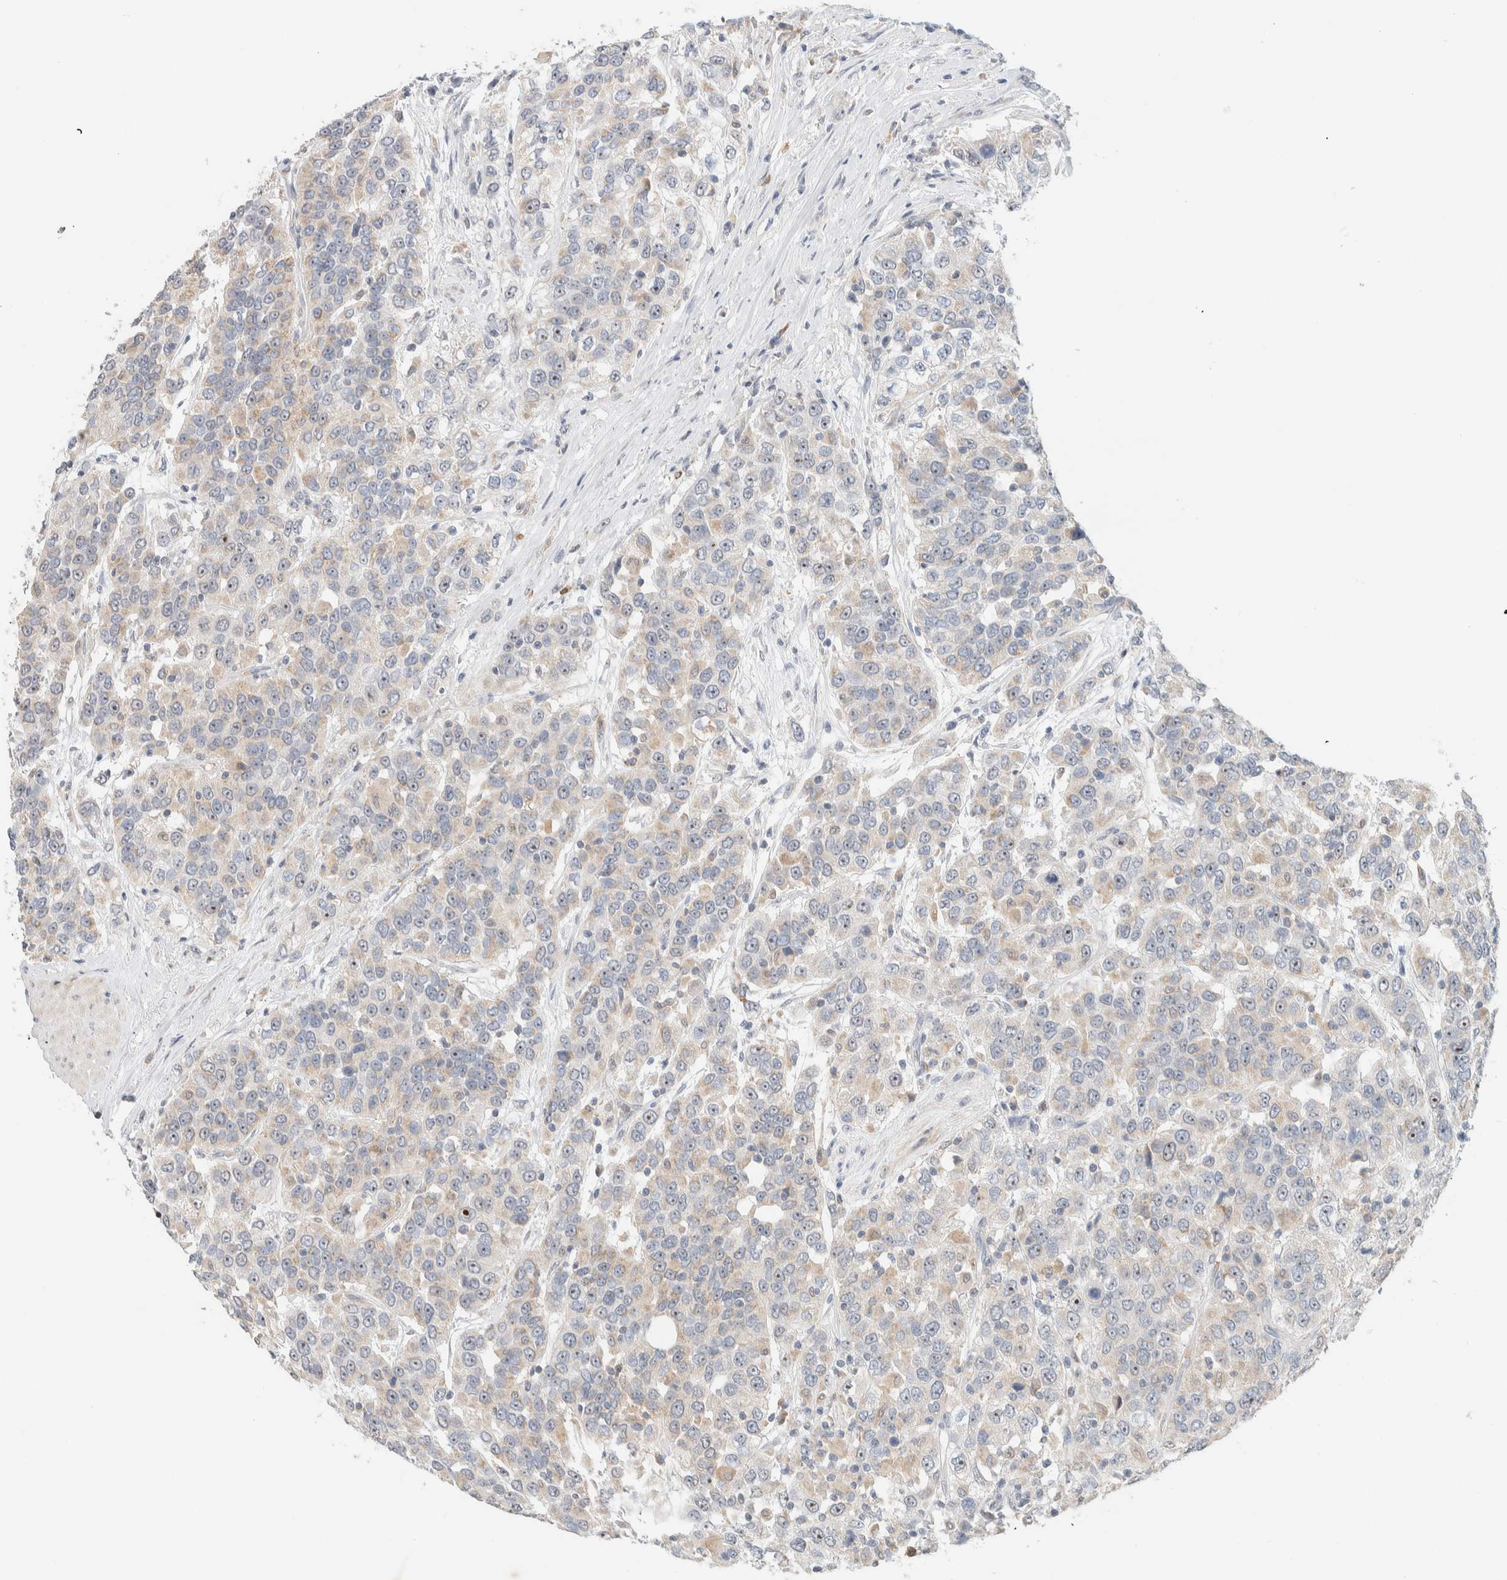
{"staining": {"intensity": "weak", "quantity": "<25%", "location": "cytoplasmic/membranous"}, "tissue": "urothelial cancer", "cell_type": "Tumor cells", "image_type": "cancer", "snomed": [{"axis": "morphology", "description": "Urothelial carcinoma, High grade"}, {"axis": "topography", "description": "Urinary bladder"}], "caption": "A high-resolution photomicrograph shows IHC staining of high-grade urothelial carcinoma, which shows no significant staining in tumor cells. (IHC, brightfield microscopy, high magnification).", "gene": "HDHD3", "patient": {"sex": "female", "age": 80}}